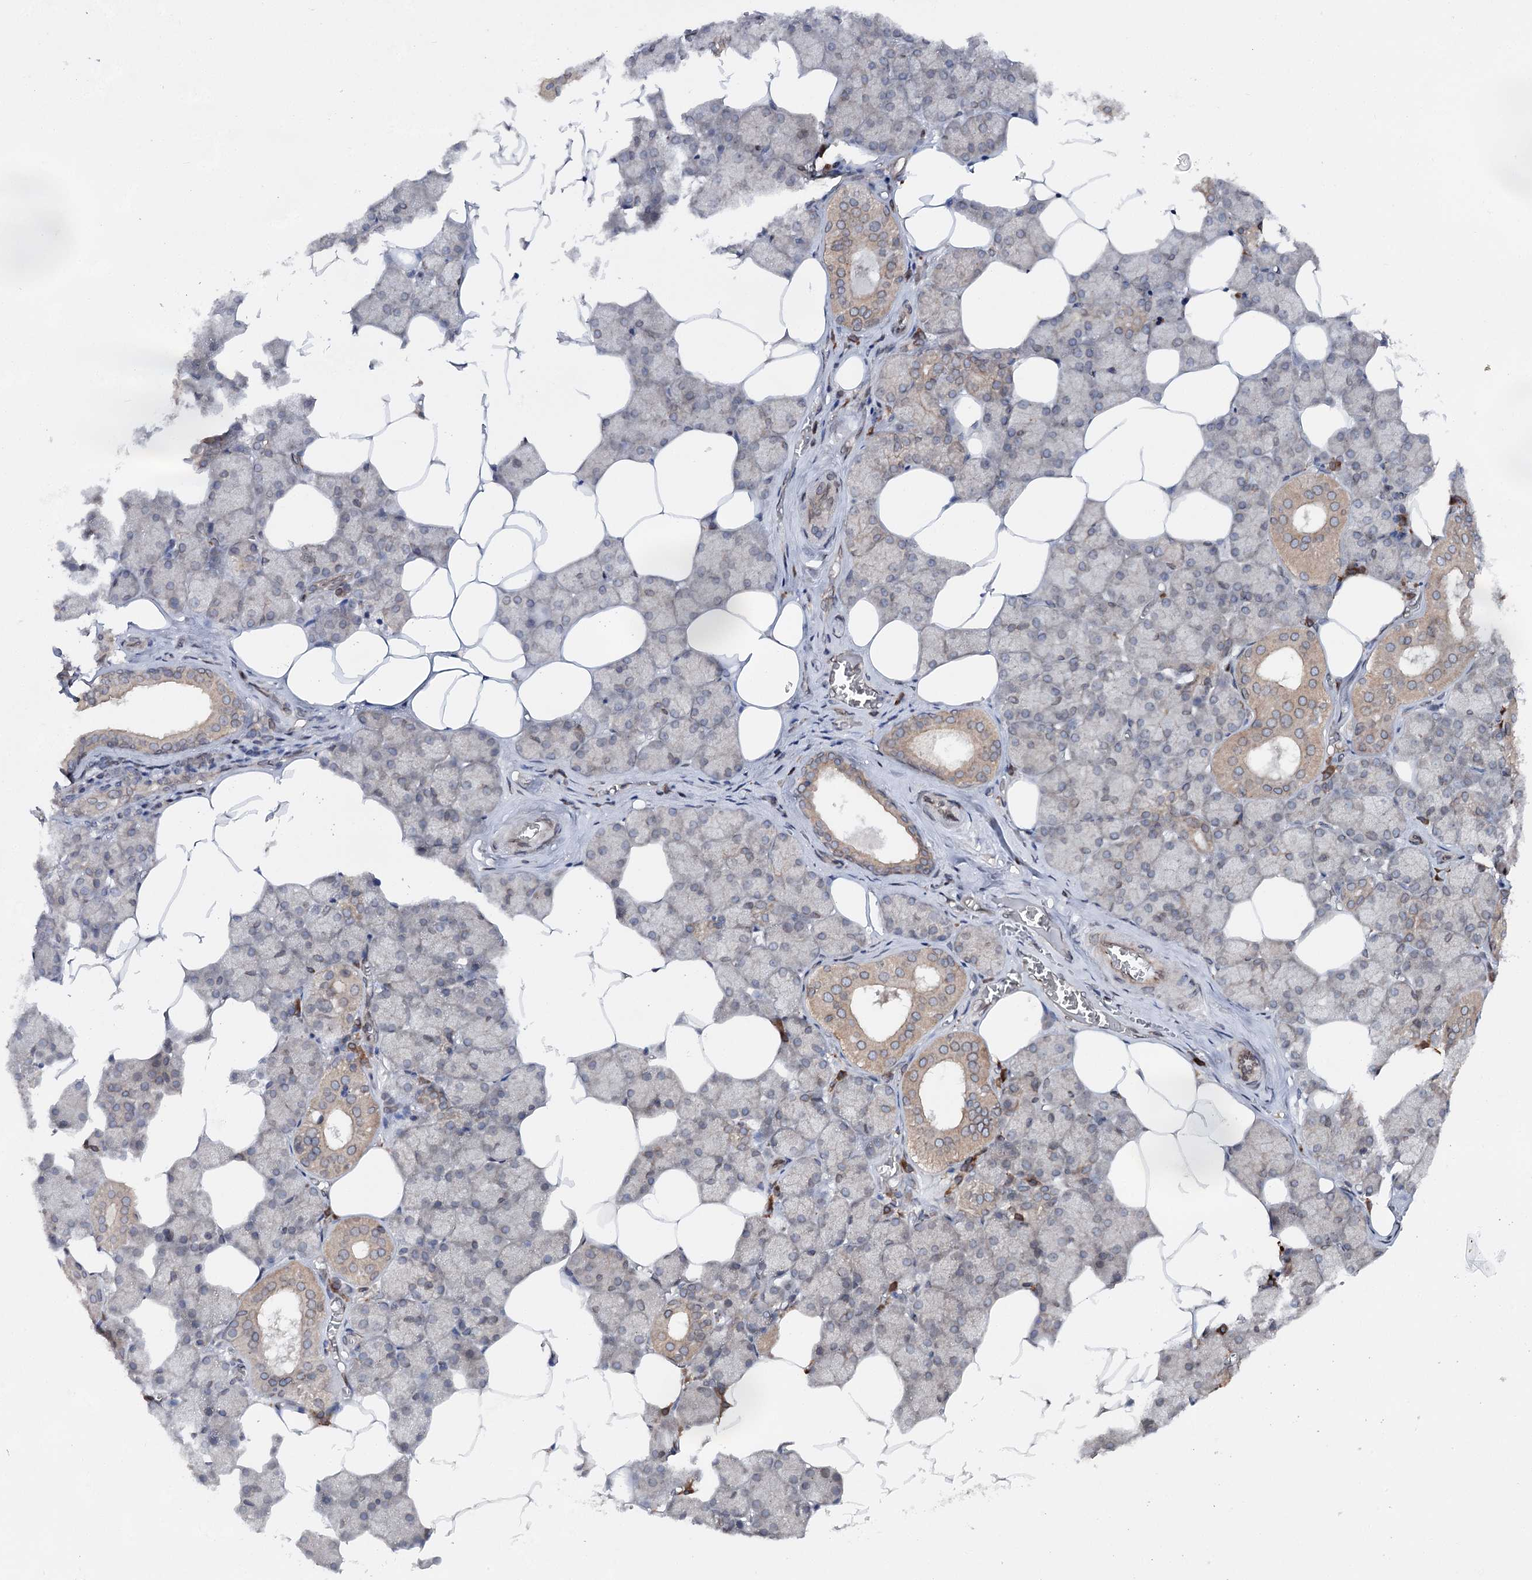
{"staining": {"intensity": "moderate", "quantity": "25%-75%", "location": "cytoplasmic/membranous,nuclear"}, "tissue": "salivary gland", "cell_type": "Glandular cells", "image_type": "normal", "snomed": [{"axis": "morphology", "description": "Normal tissue, NOS"}, {"axis": "topography", "description": "Salivary gland"}], "caption": "This photomicrograph exhibits IHC staining of normal salivary gland, with medium moderate cytoplasmic/membranous,nuclear staining in about 25%-75% of glandular cells.", "gene": "FGFR1OP2", "patient": {"sex": "male", "age": 62}}